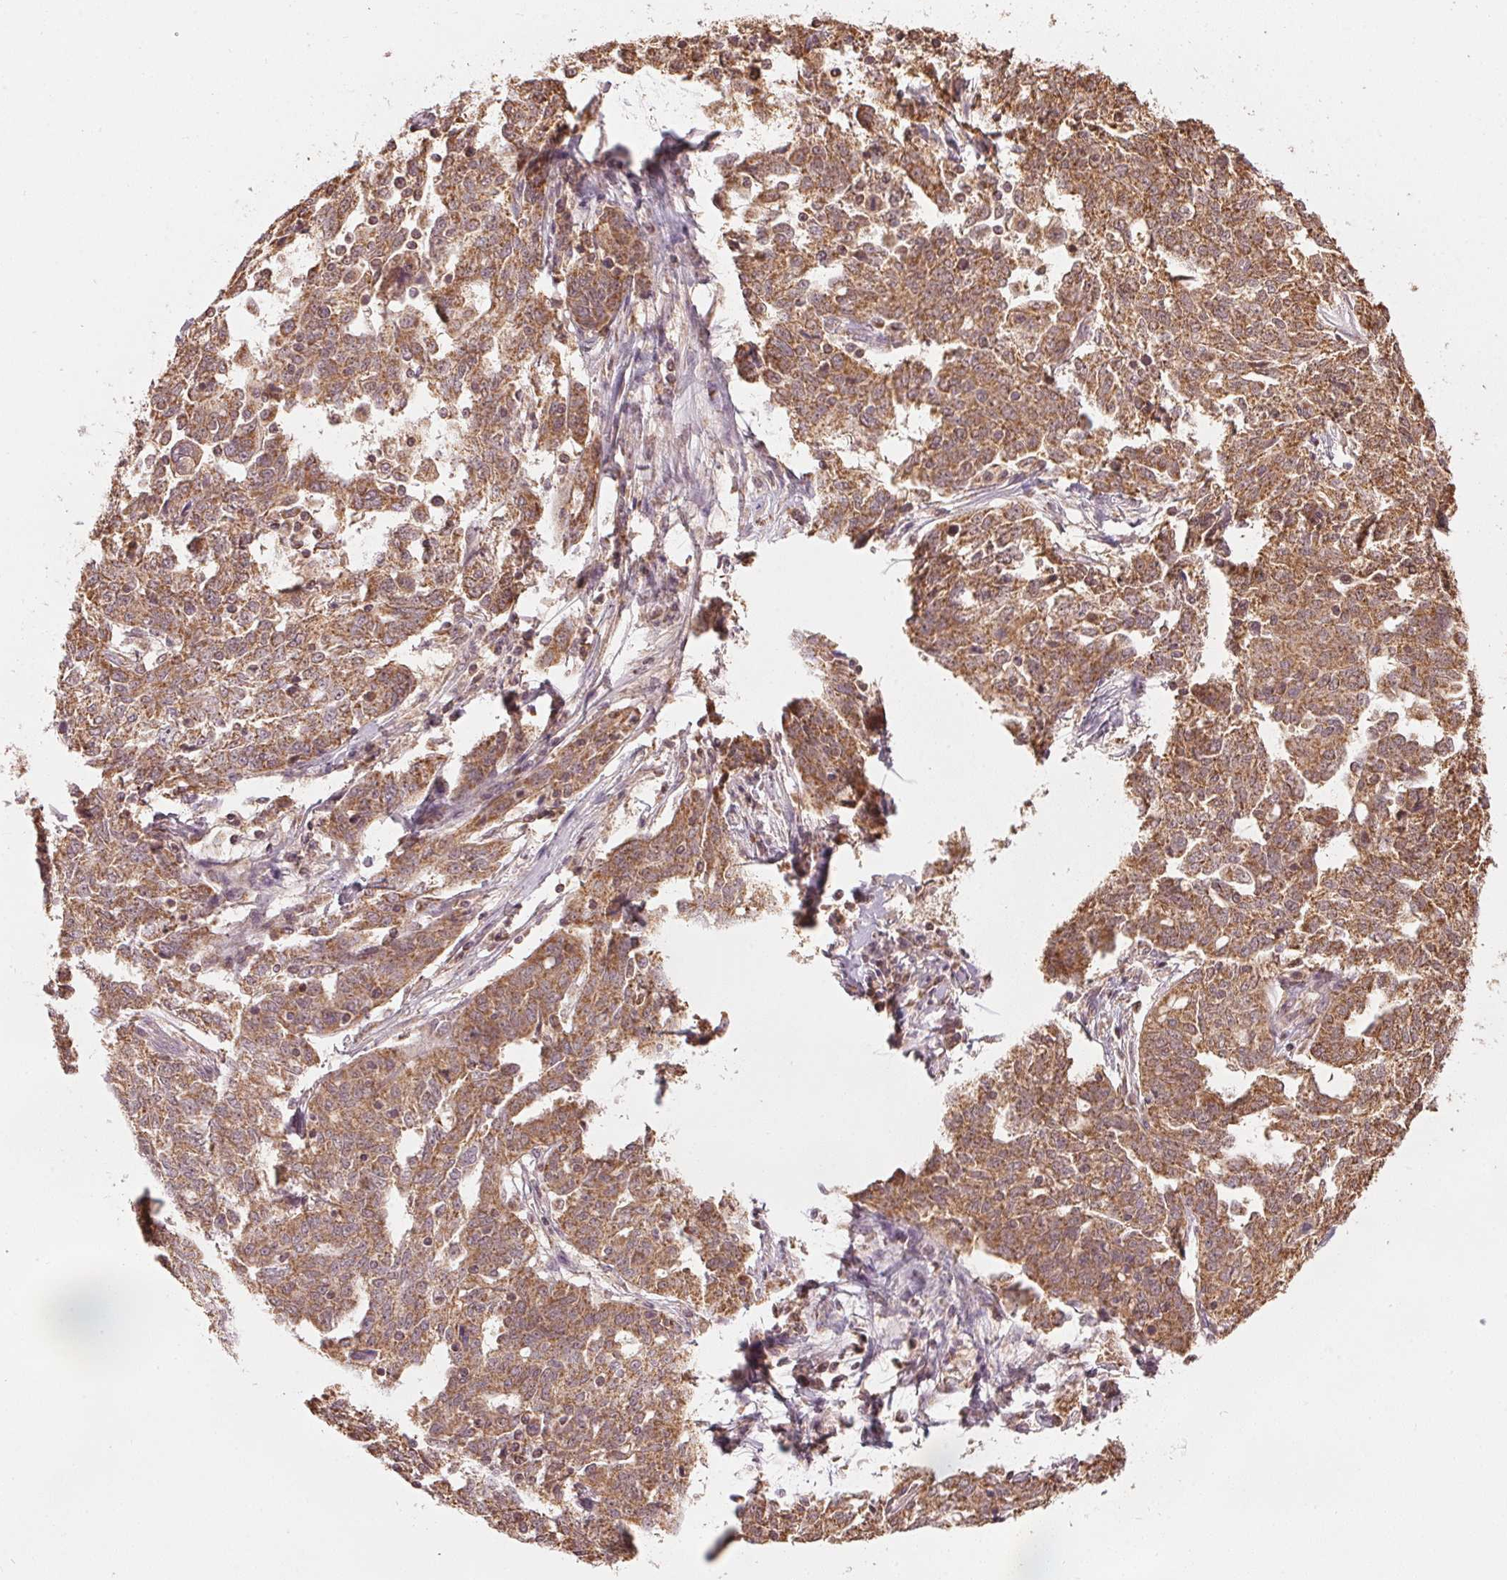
{"staining": {"intensity": "moderate", "quantity": ">75%", "location": "cytoplasmic/membranous"}, "tissue": "ovarian cancer", "cell_type": "Tumor cells", "image_type": "cancer", "snomed": [{"axis": "morphology", "description": "Cystadenocarcinoma, serous, NOS"}, {"axis": "topography", "description": "Ovary"}], "caption": "The photomicrograph shows immunohistochemical staining of serous cystadenocarcinoma (ovarian). There is moderate cytoplasmic/membranous positivity is identified in about >75% of tumor cells. (Brightfield microscopy of DAB IHC at high magnification).", "gene": "ARHGAP6", "patient": {"sex": "female", "age": 67}}